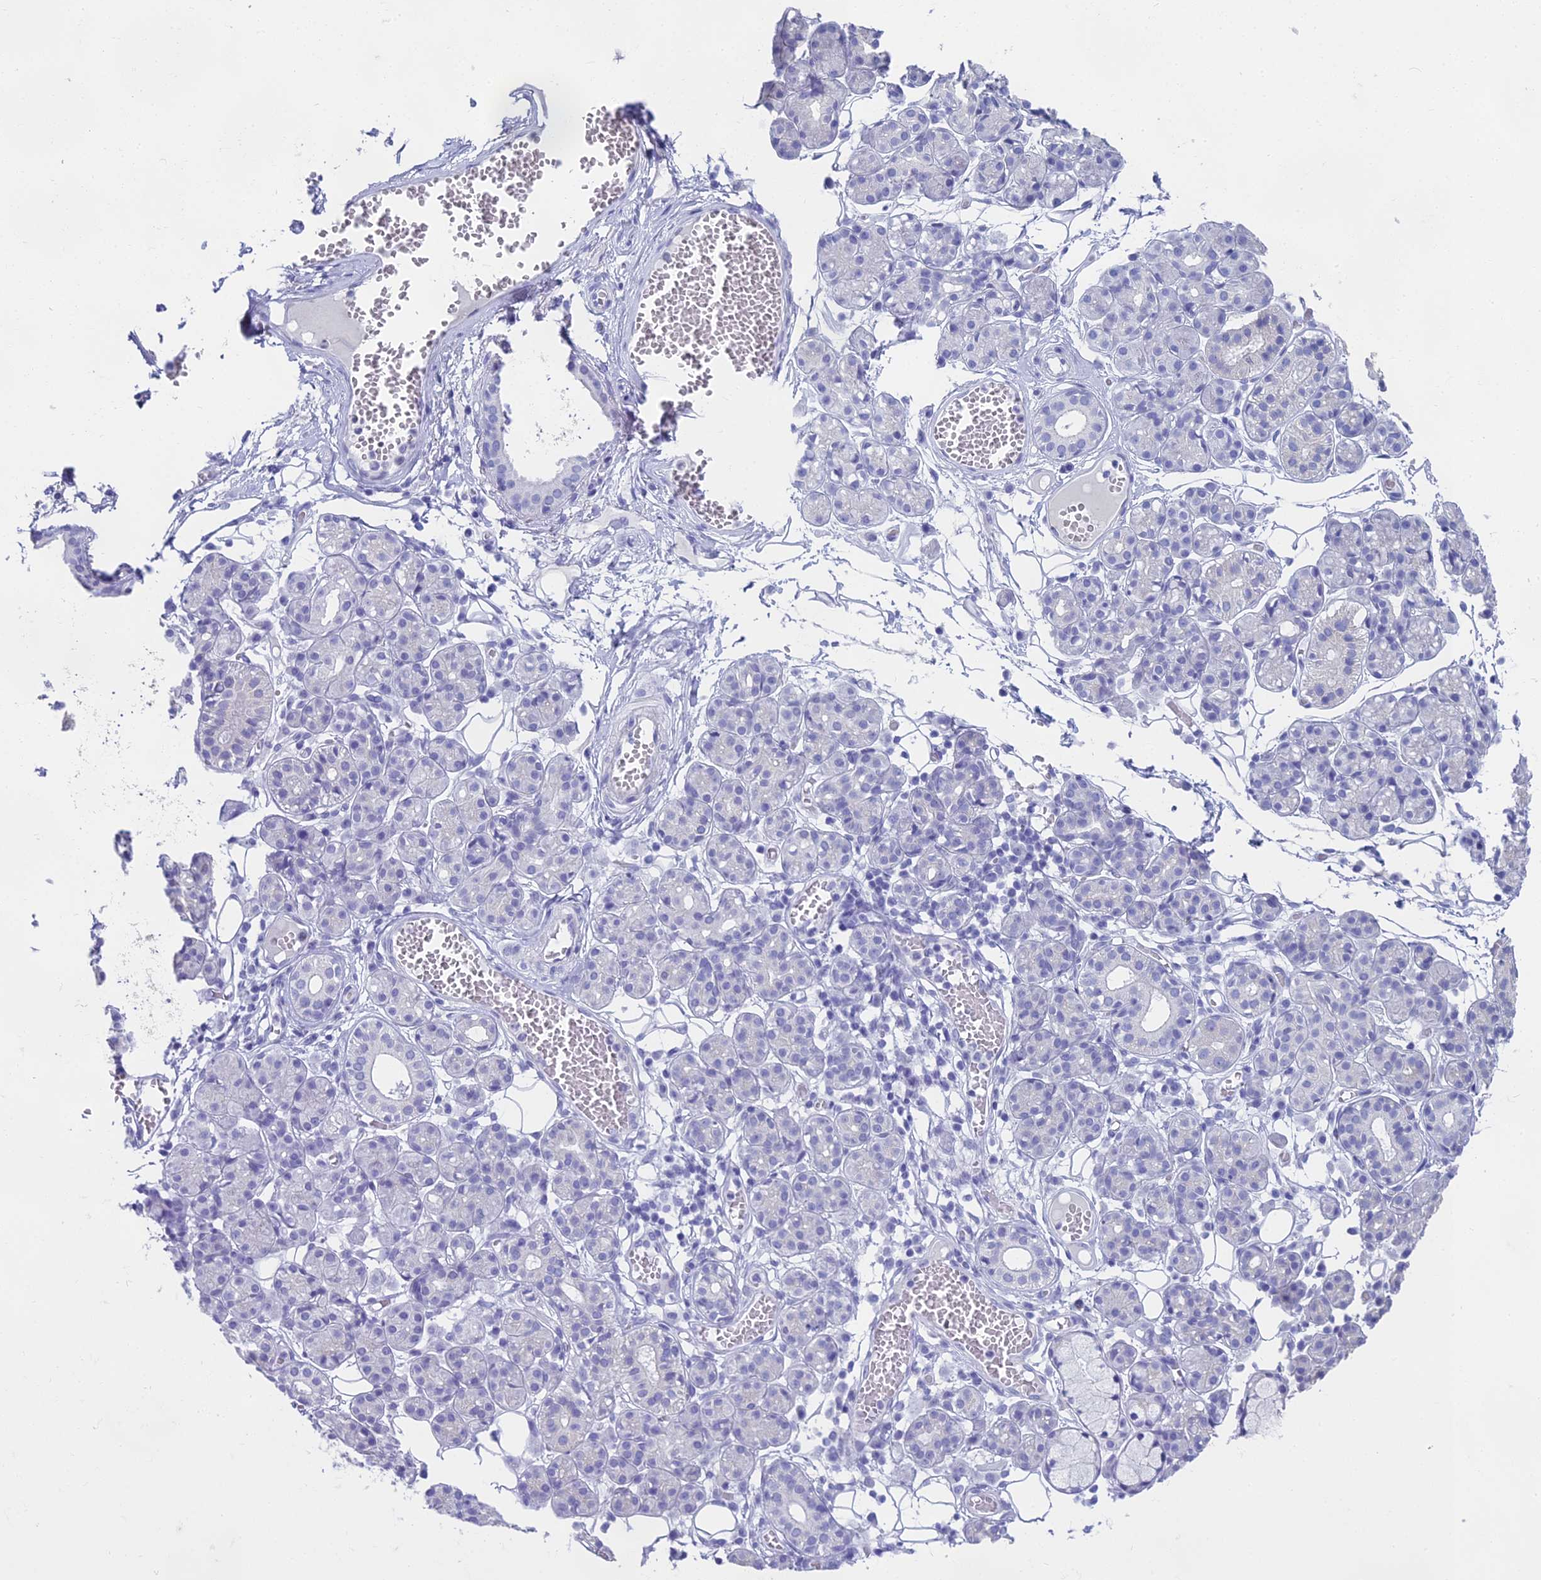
{"staining": {"intensity": "negative", "quantity": "none", "location": "none"}, "tissue": "salivary gland", "cell_type": "Glandular cells", "image_type": "normal", "snomed": [{"axis": "morphology", "description": "Normal tissue, NOS"}, {"axis": "topography", "description": "Salivary gland"}], "caption": "There is no significant staining in glandular cells of salivary gland. The staining is performed using DAB (3,3'-diaminobenzidine) brown chromogen with nuclei counter-stained in using hematoxylin.", "gene": "UNC80", "patient": {"sex": "male", "age": 63}}